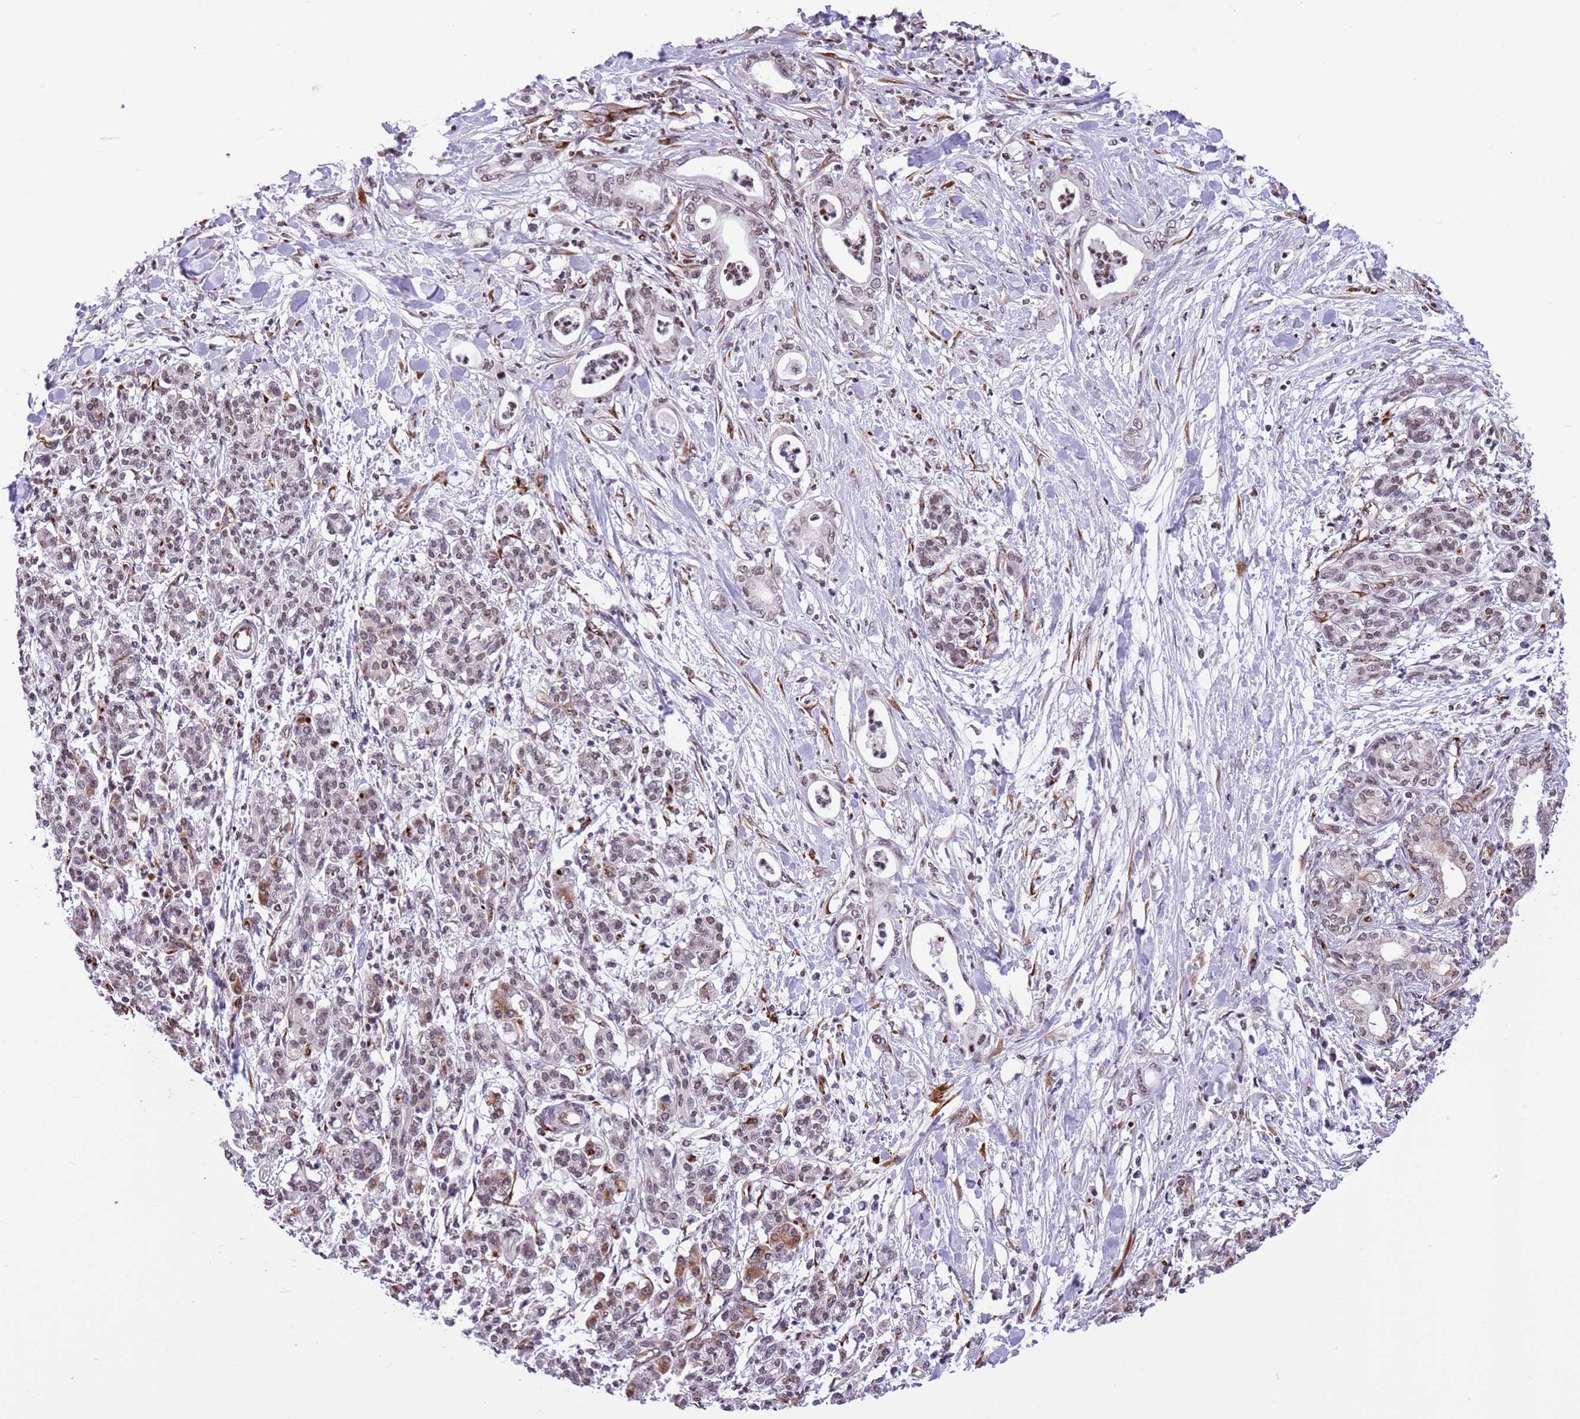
{"staining": {"intensity": "weak", "quantity": "<25%", "location": "nuclear"}, "tissue": "pancreatic cancer", "cell_type": "Tumor cells", "image_type": "cancer", "snomed": [{"axis": "morphology", "description": "Adenocarcinoma, NOS"}, {"axis": "topography", "description": "Pancreas"}], "caption": "Tumor cells are negative for protein expression in human pancreatic adenocarcinoma.", "gene": "NRIP1", "patient": {"sex": "female", "age": 55}}